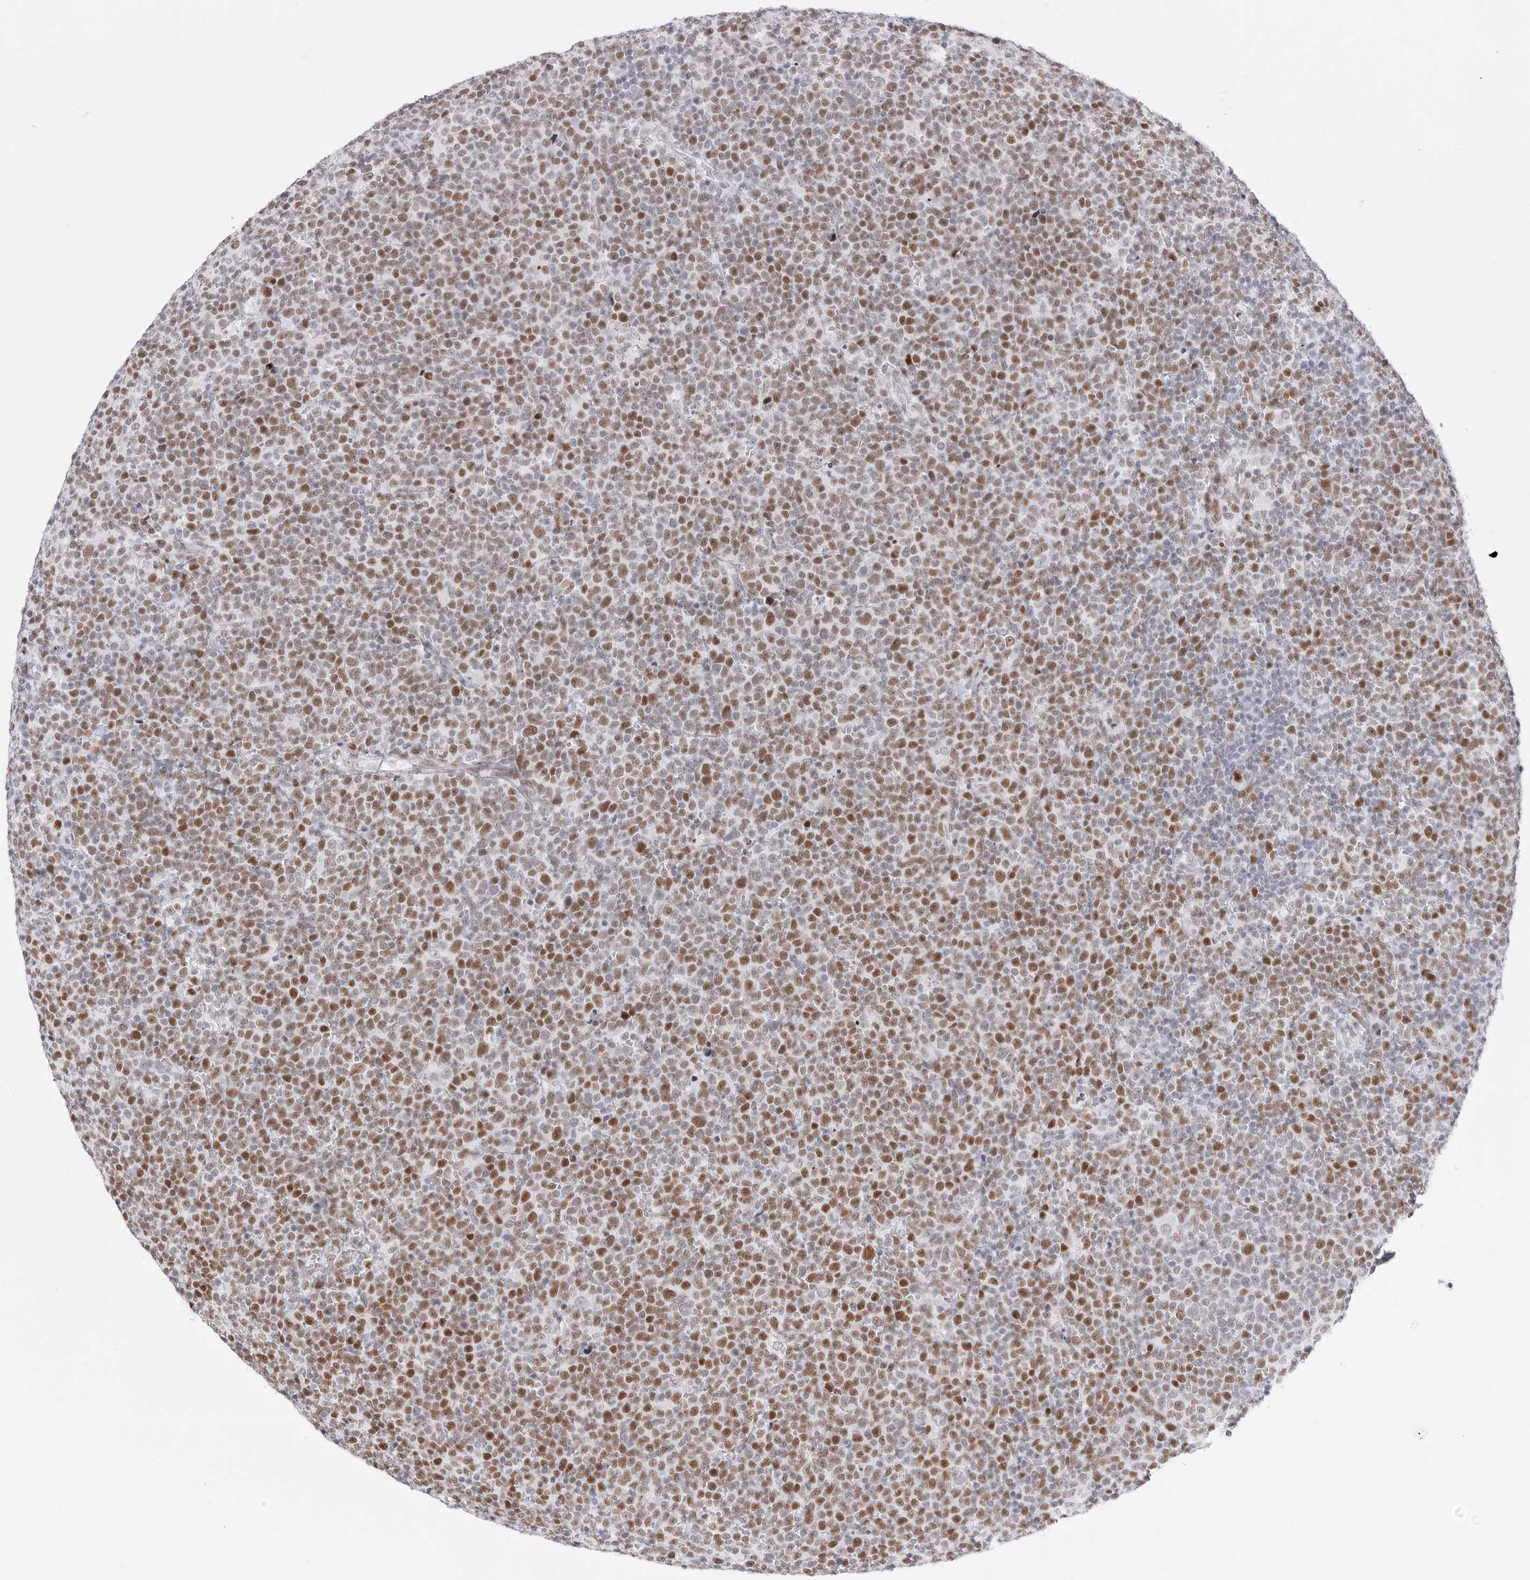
{"staining": {"intensity": "moderate", "quantity": ">75%", "location": "nuclear"}, "tissue": "lymphoma", "cell_type": "Tumor cells", "image_type": "cancer", "snomed": [{"axis": "morphology", "description": "Malignant lymphoma, non-Hodgkin's type, High grade"}, {"axis": "topography", "description": "Lymph node"}], "caption": "This is a photomicrograph of immunohistochemistry (IHC) staining of lymphoma, which shows moderate positivity in the nuclear of tumor cells.", "gene": "NASP", "patient": {"sex": "male", "age": 61}}